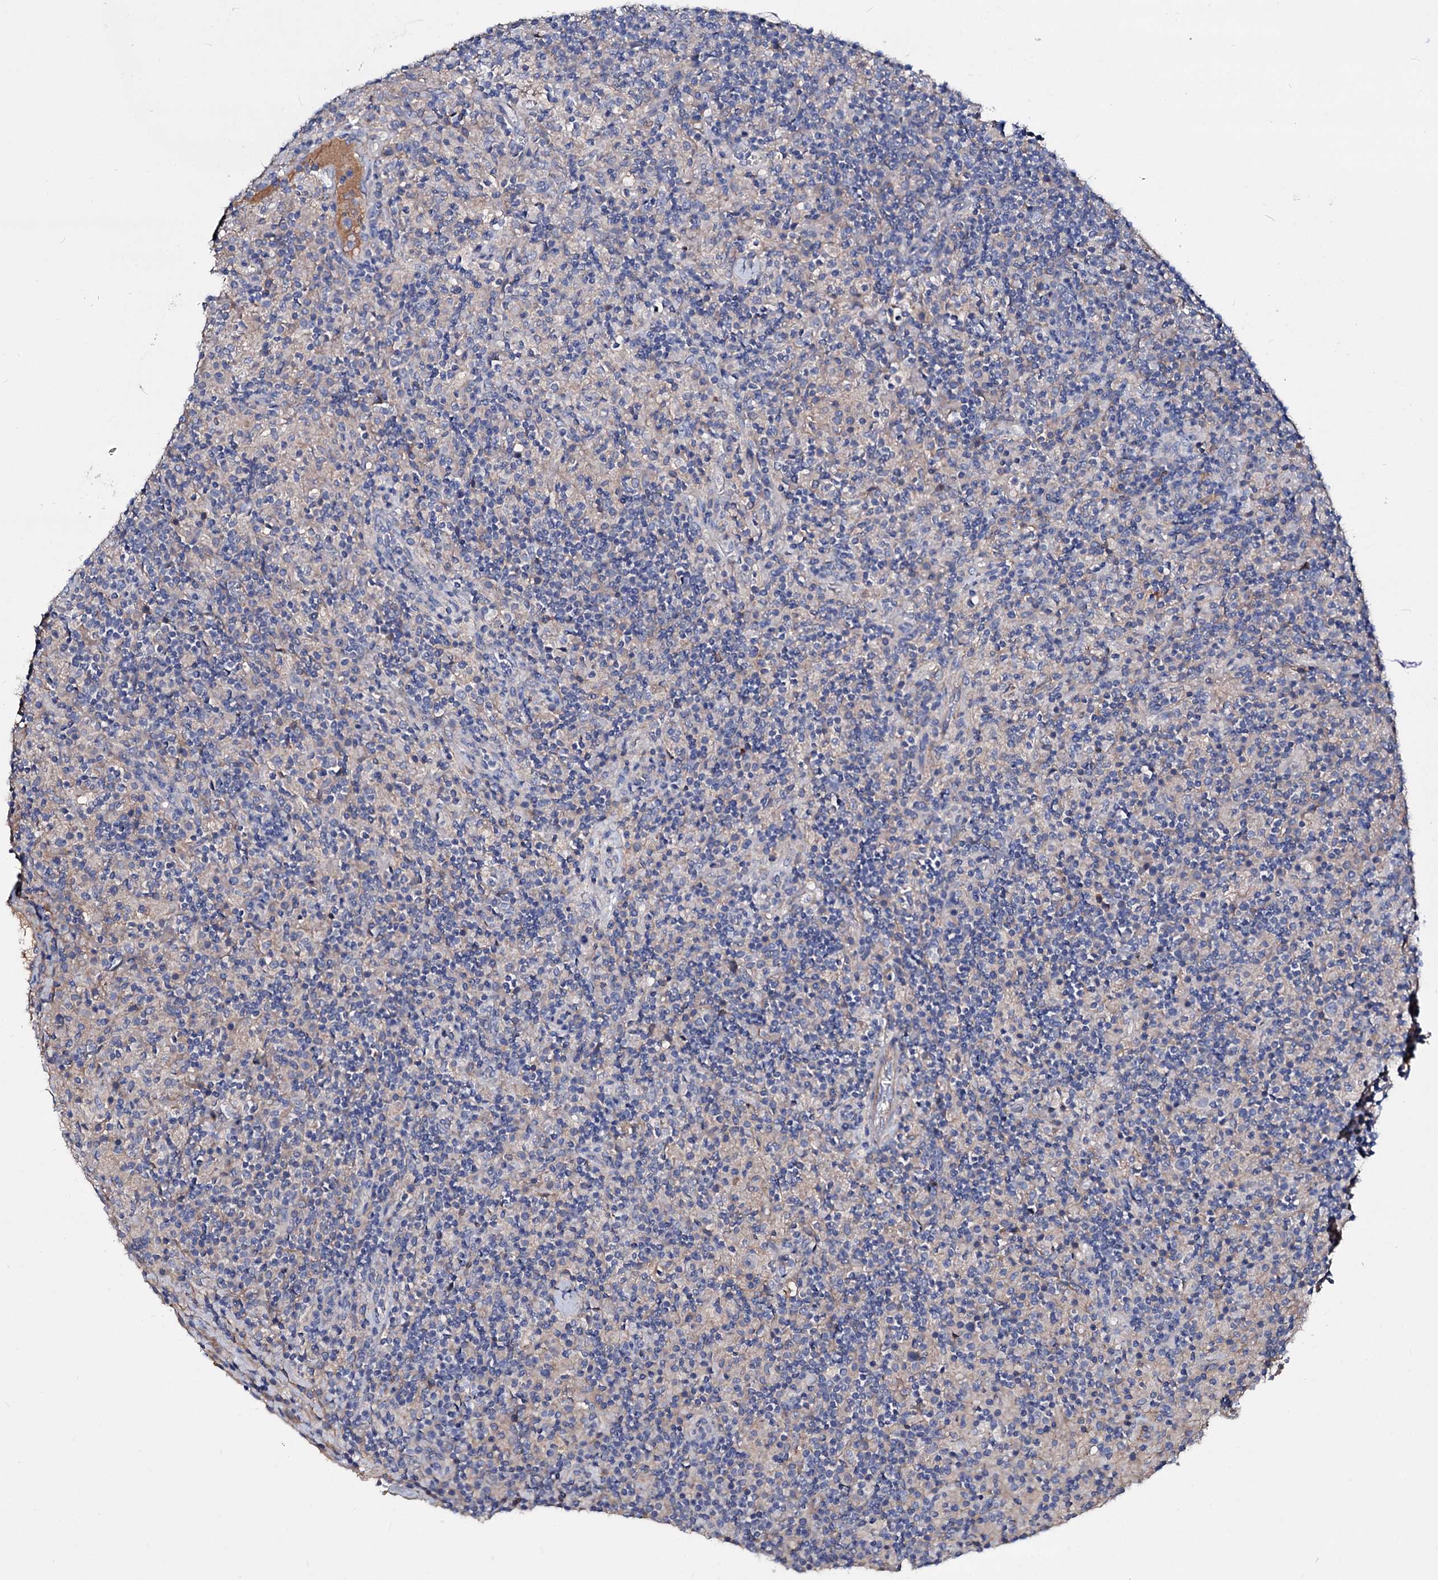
{"staining": {"intensity": "negative", "quantity": "none", "location": "none"}, "tissue": "lymphoma", "cell_type": "Tumor cells", "image_type": "cancer", "snomed": [{"axis": "morphology", "description": "Hodgkin's disease, NOS"}, {"axis": "topography", "description": "Lymph node"}], "caption": "DAB (3,3'-diaminobenzidine) immunohistochemical staining of lymphoma exhibits no significant positivity in tumor cells.", "gene": "ACY3", "patient": {"sex": "male", "age": 70}}